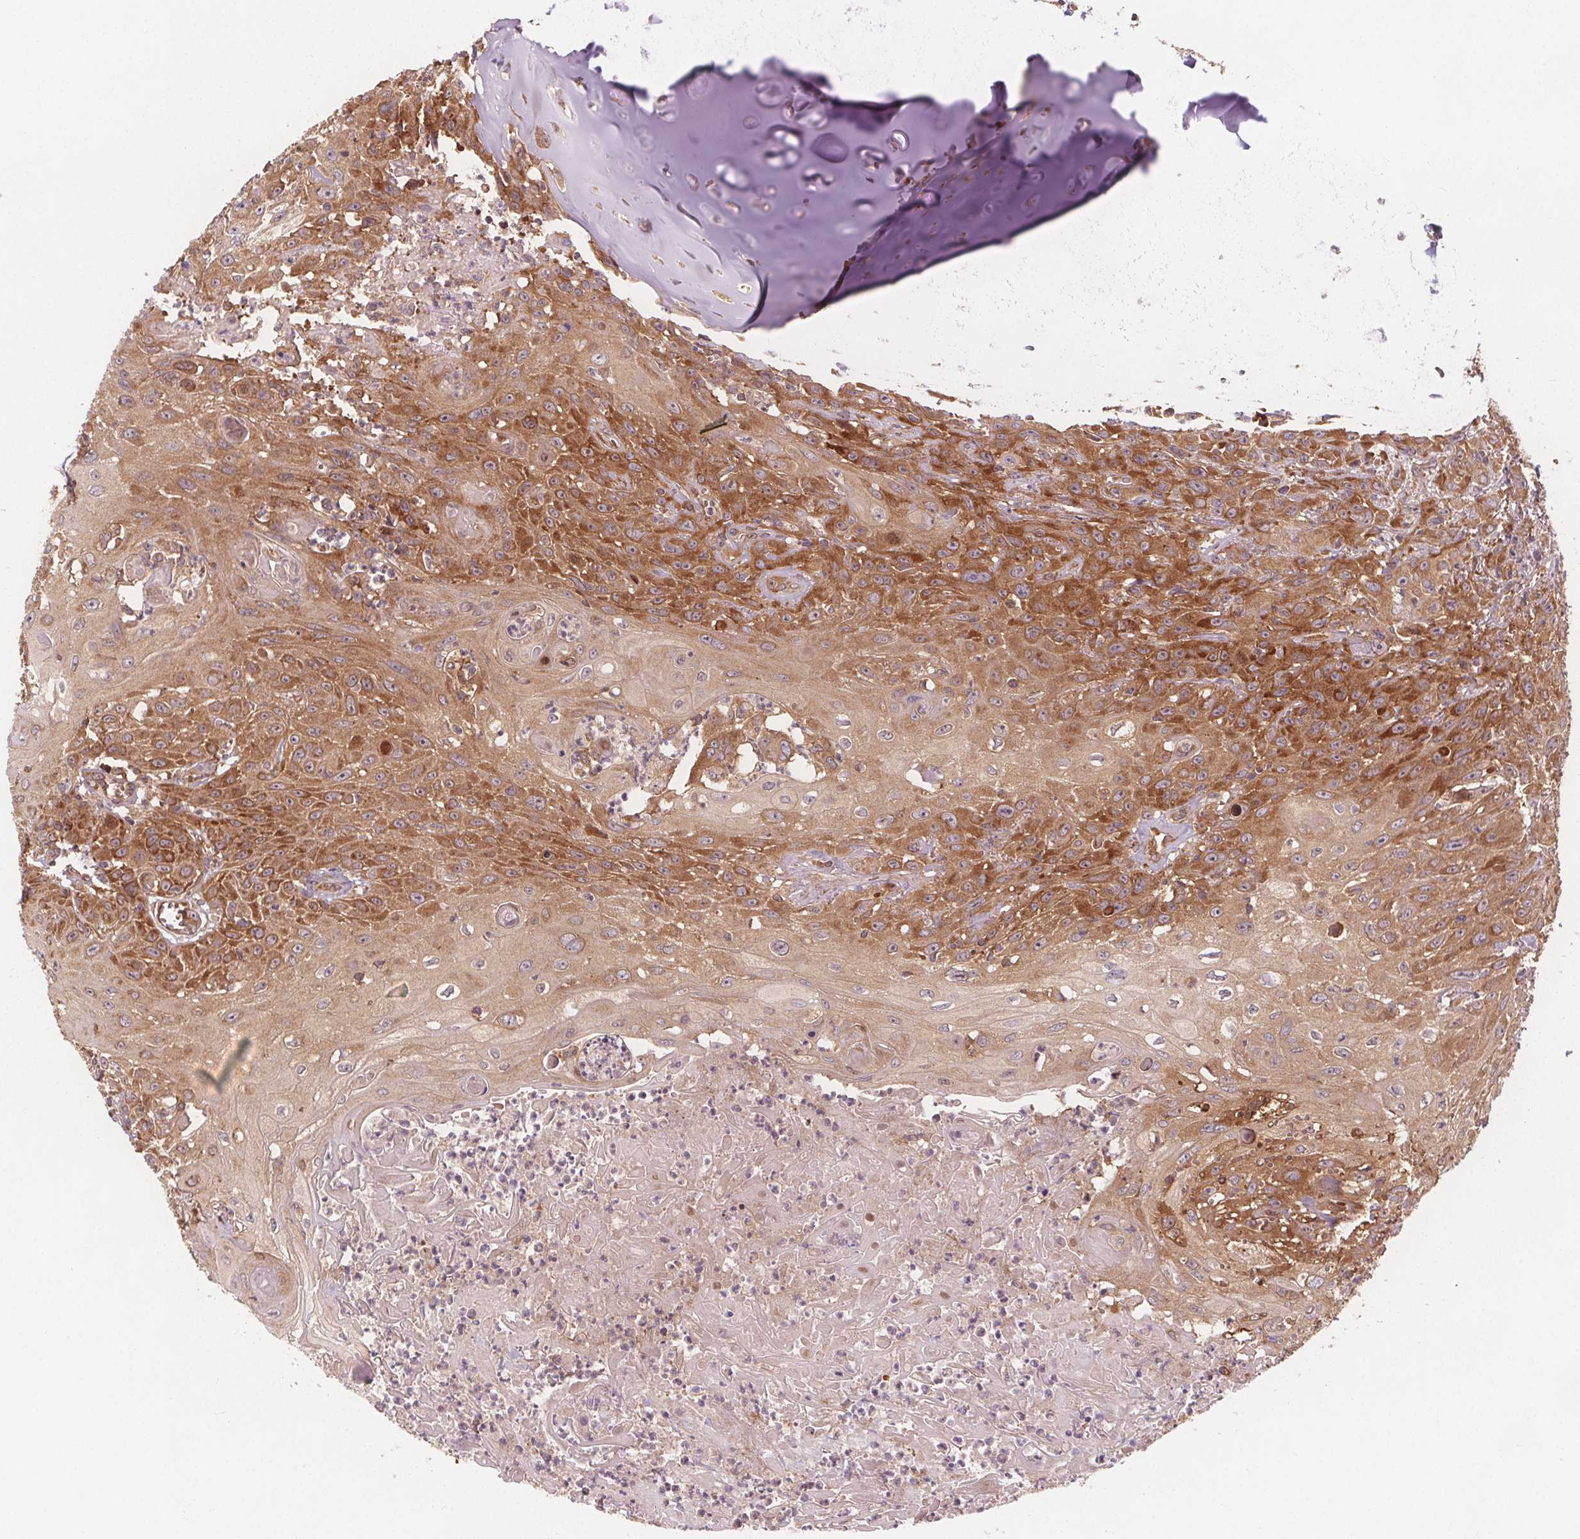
{"staining": {"intensity": "moderate", "quantity": ">75%", "location": "cytoplasmic/membranous"}, "tissue": "head and neck cancer", "cell_type": "Tumor cells", "image_type": "cancer", "snomed": [{"axis": "morphology", "description": "Squamous cell carcinoma, NOS"}, {"axis": "topography", "description": "Skin"}, {"axis": "topography", "description": "Head-Neck"}], "caption": "A high-resolution histopathology image shows immunohistochemistry staining of head and neck cancer (squamous cell carcinoma), which demonstrates moderate cytoplasmic/membranous staining in approximately >75% of tumor cells.", "gene": "EIF3D", "patient": {"sex": "male", "age": 80}}